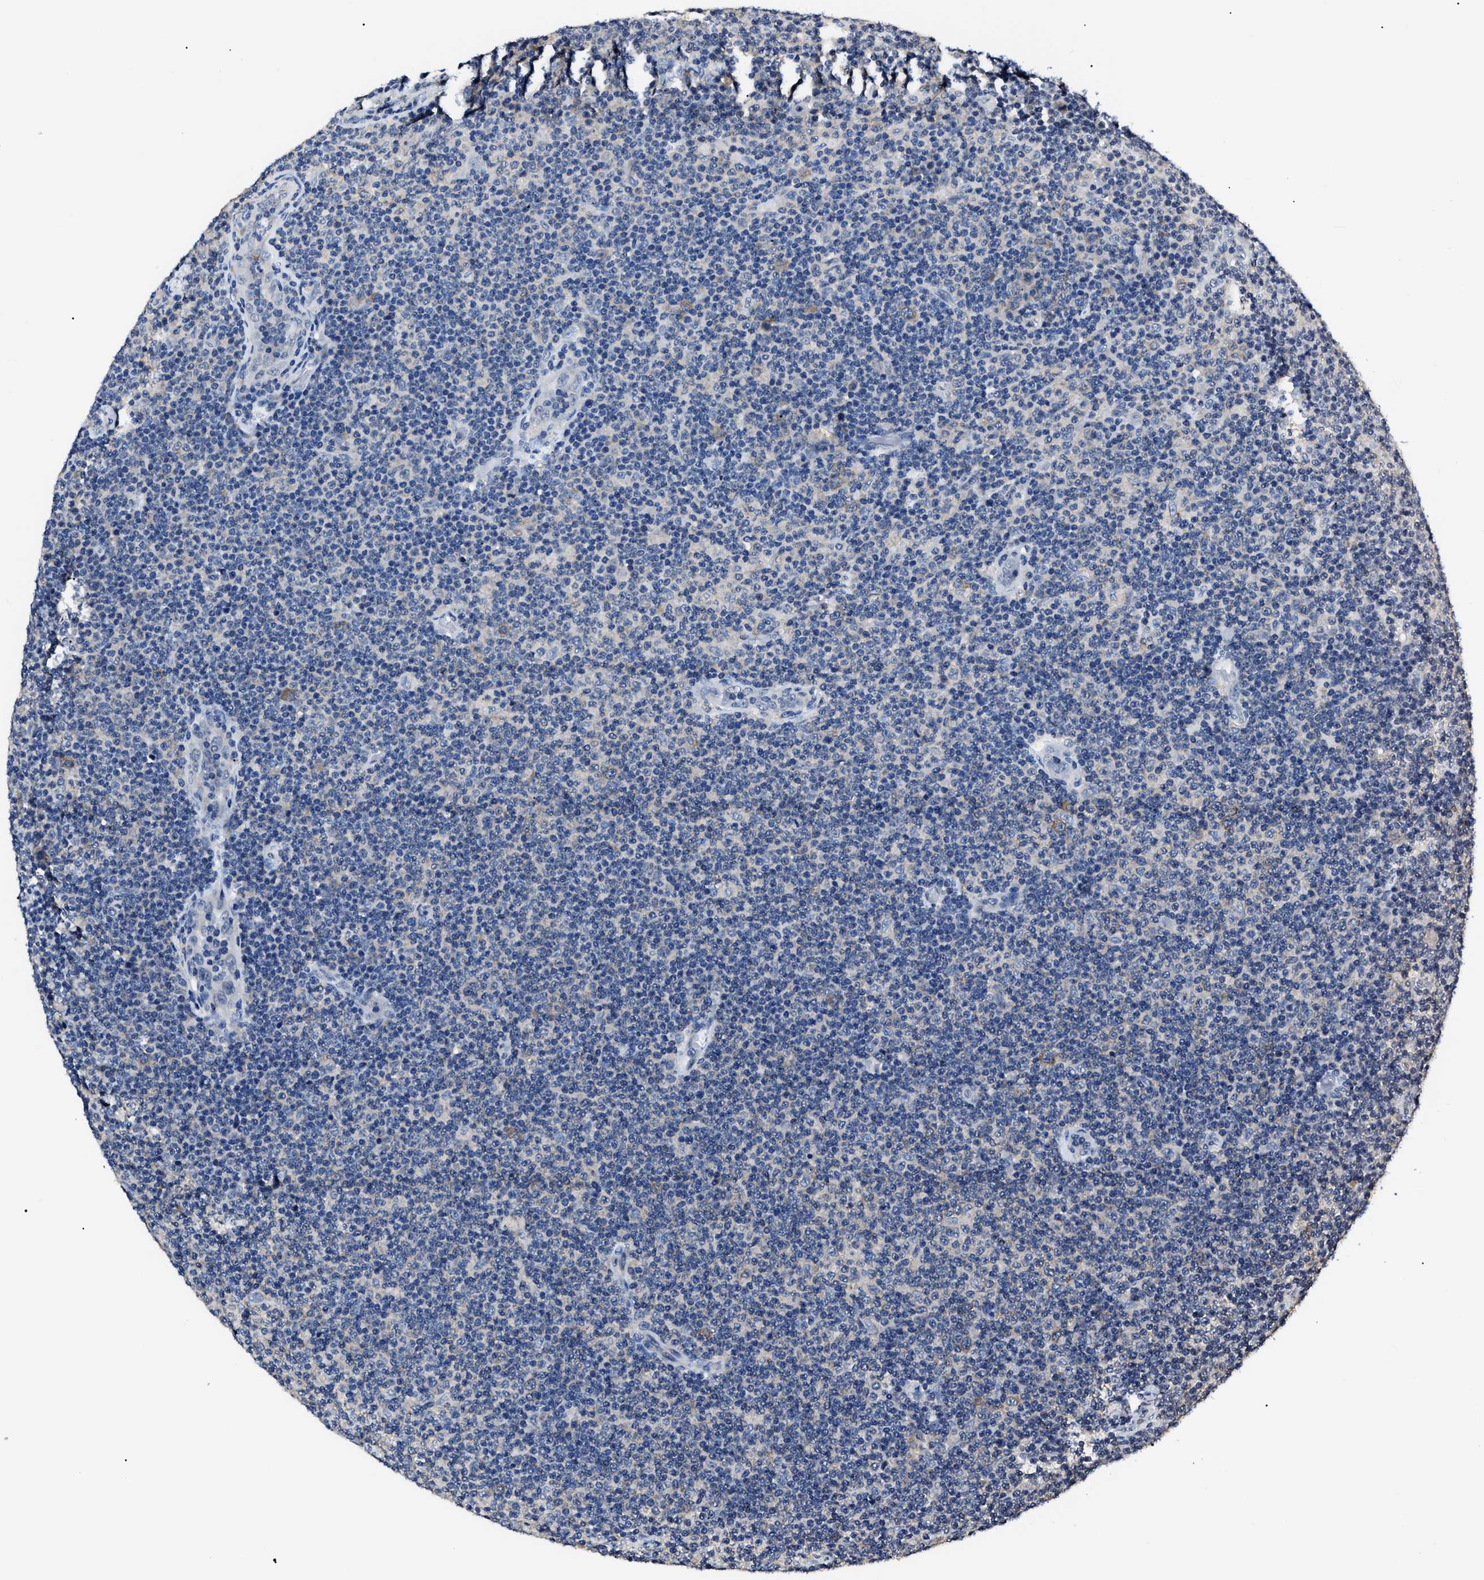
{"staining": {"intensity": "negative", "quantity": "none", "location": "none"}, "tissue": "lymphoma", "cell_type": "Tumor cells", "image_type": "cancer", "snomed": [{"axis": "morphology", "description": "Malignant lymphoma, non-Hodgkin's type, Low grade"}, {"axis": "topography", "description": "Lymph node"}], "caption": "Immunohistochemistry histopathology image of neoplastic tissue: lymphoma stained with DAB (3,3'-diaminobenzidine) reveals no significant protein staining in tumor cells.", "gene": "CCT8", "patient": {"sex": "male", "age": 83}}